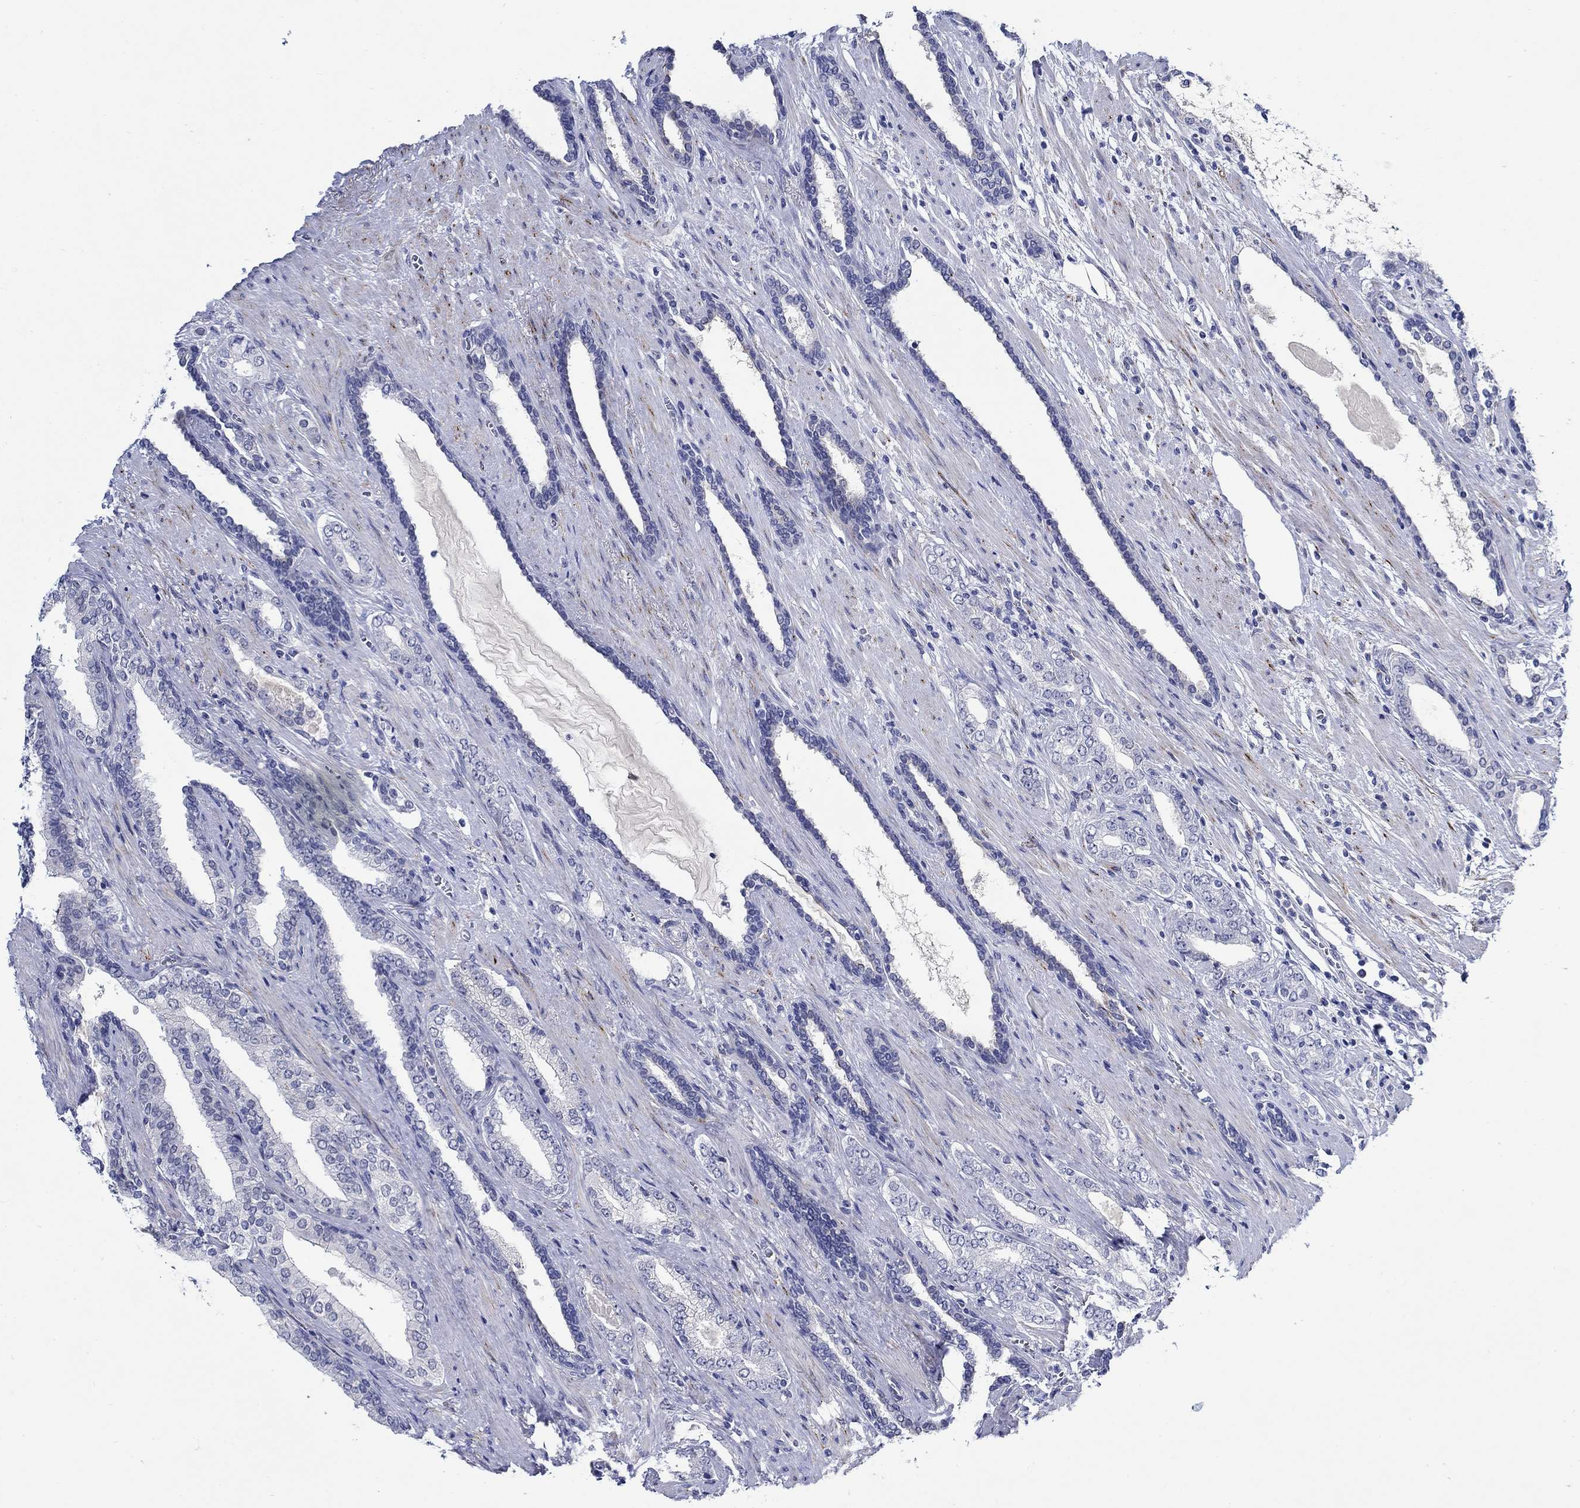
{"staining": {"intensity": "negative", "quantity": "none", "location": "none"}, "tissue": "prostate cancer", "cell_type": "Tumor cells", "image_type": "cancer", "snomed": [{"axis": "morphology", "description": "Adenocarcinoma, Low grade"}, {"axis": "topography", "description": "Prostate and seminal vesicle, NOS"}], "caption": "A micrograph of human prostate cancer (low-grade adenocarcinoma) is negative for staining in tumor cells.", "gene": "MC2R", "patient": {"sex": "male", "age": 61}}